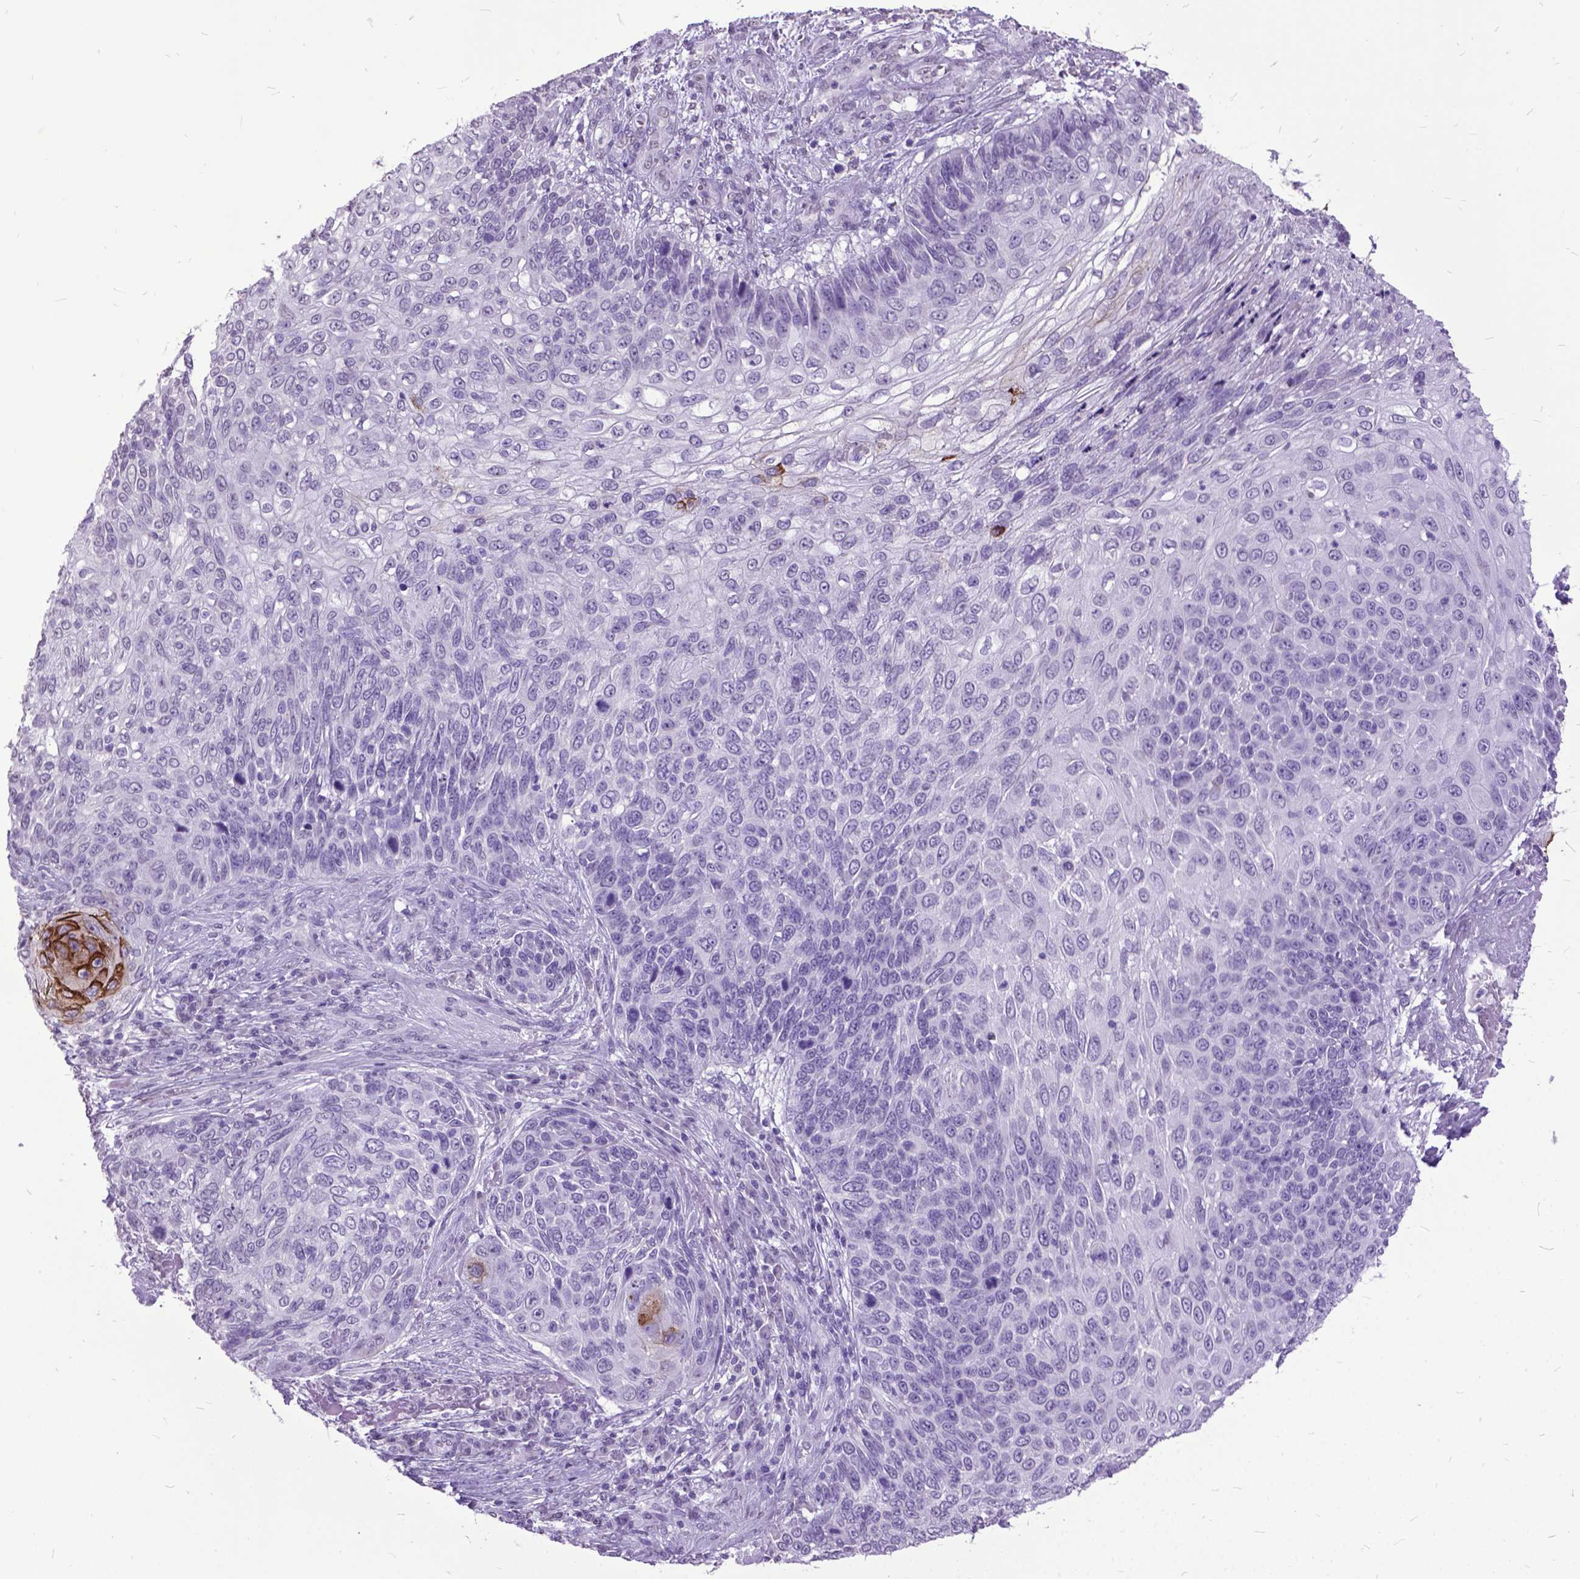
{"staining": {"intensity": "negative", "quantity": "none", "location": "none"}, "tissue": "skin cancer", "cell_type": "Tumor cells", "image_type": "cancer", "snomed": [{"axis": "morphology", "description": "Squamous cell carcinoma, NOS"}, {"axis": "topography", "description": "Skin"}], "caption": "Tumor cells are negative for brown protein staining in skin squamous cell carcinoma.", "gene": "MARCHF10", "patient": {"sex": "male", "age": 92}}